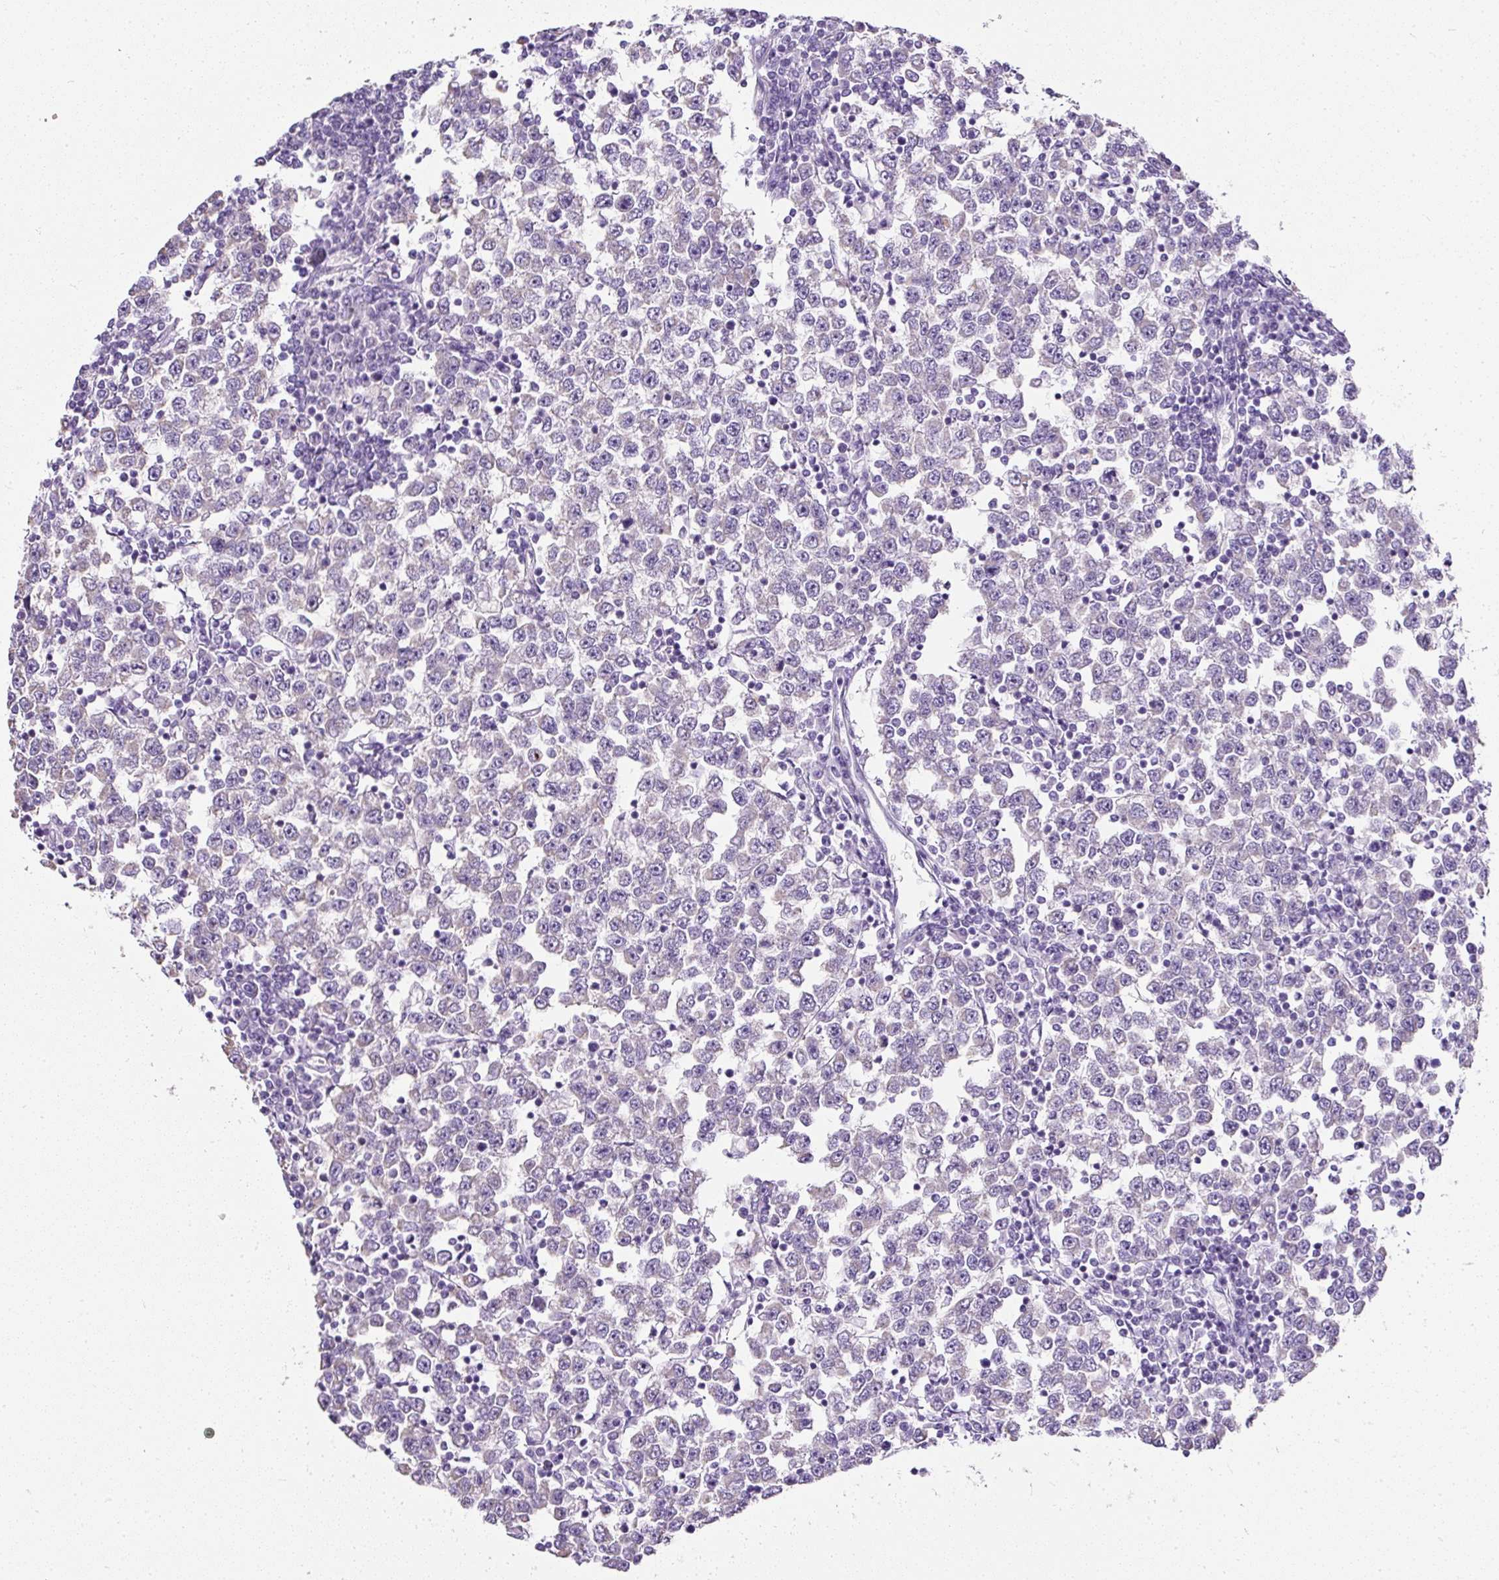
{"staining": {"intensity": "negative", "quantity": "none", "location": "none"}, "tissue": "testis cancer", "cell_type": "Tumor cells", "image_type": "cancer", "snomed": [{"axis": "morphology", "description": "Seminoma, NOS"}, {"axis": "topography", "description": "Testis"}], "caption": "Testis cancer was stained to show a protein in brown. There is no significant expression in tumor cells.", "gene": "C2CD4C", "patient": {"sex": "male", "age": 65}}